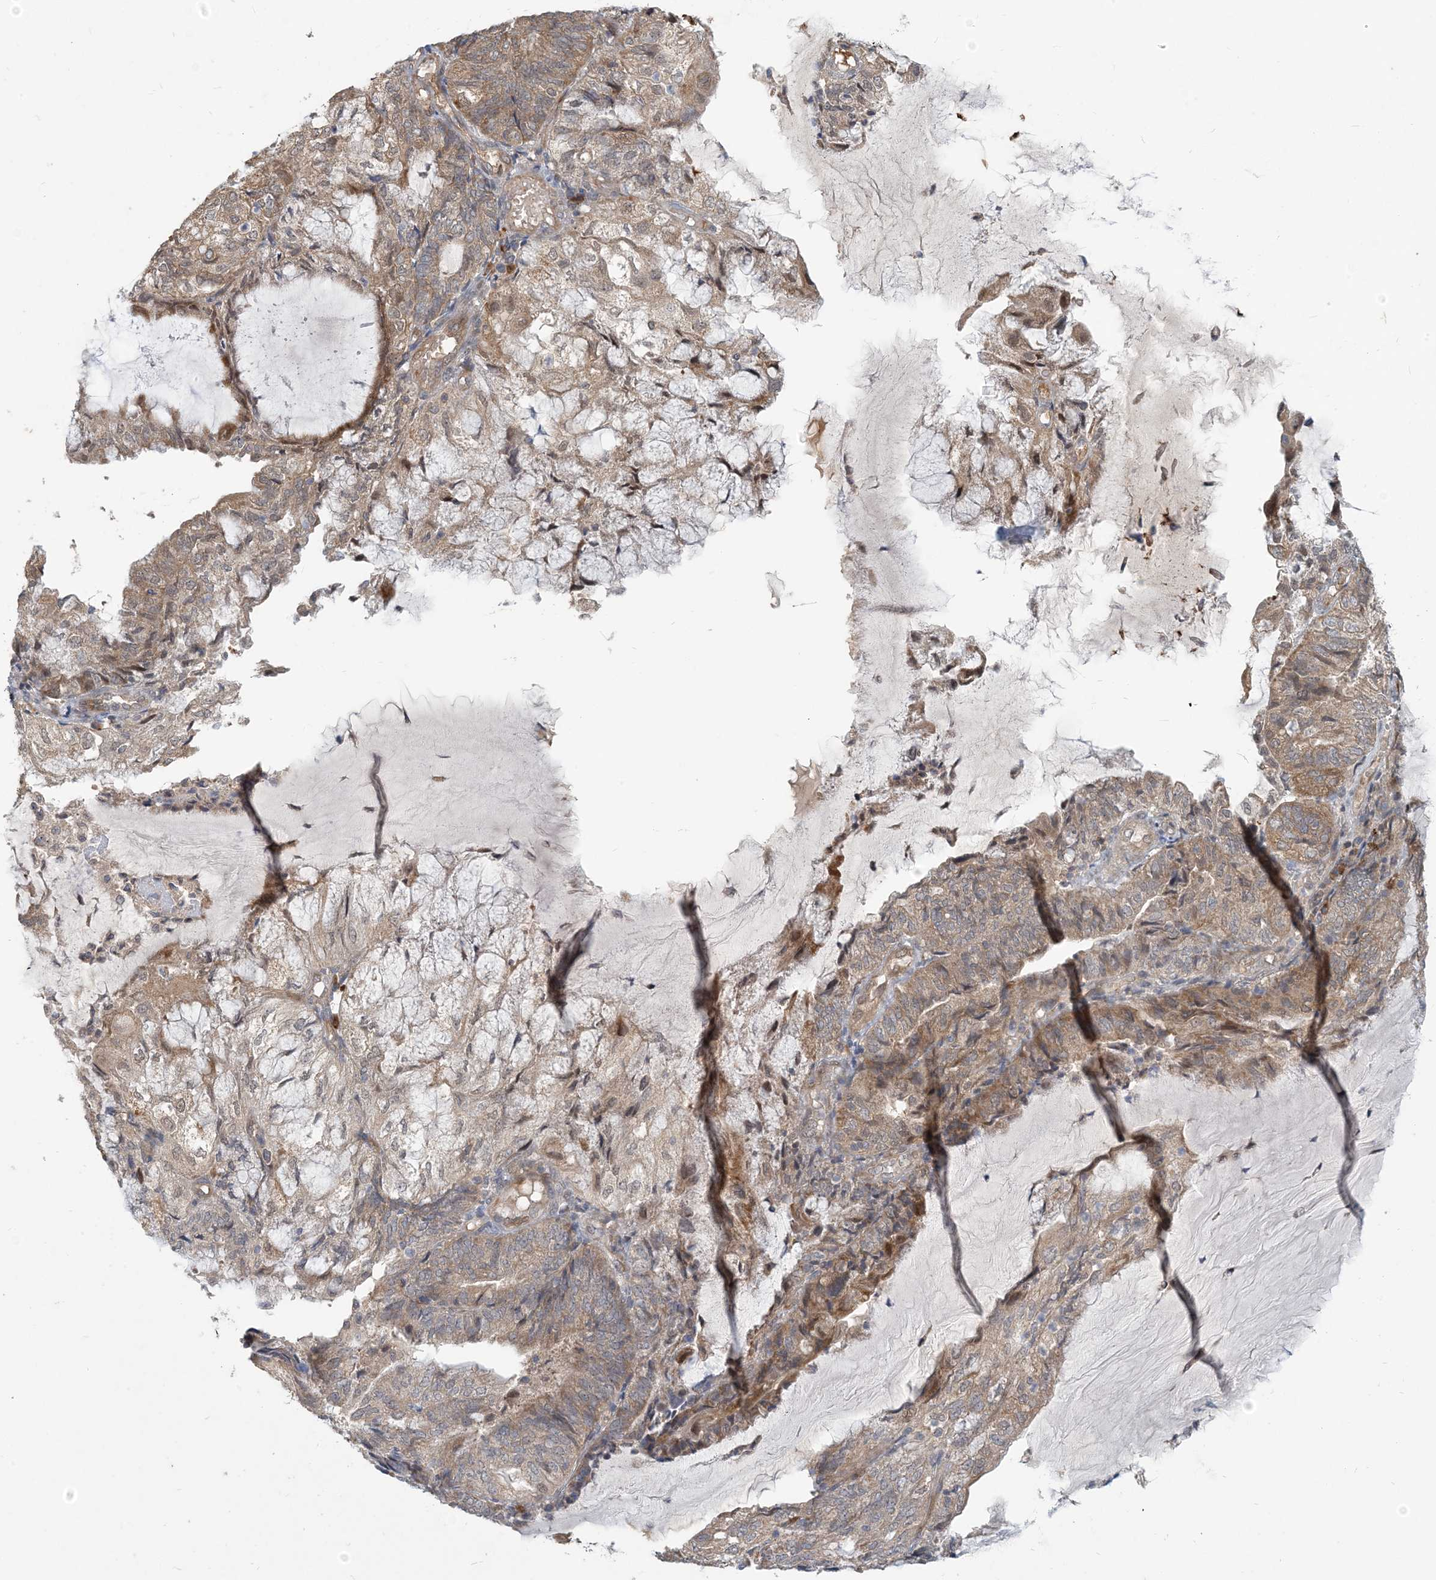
{"staining": {"intensity": "moderate", "quantity": ">75%", "location": "cytoplasmic/membranous"}, "tissue": "endometrial cancer", "cell_type": "Tumor cells", "image_type": "cancer", "snomed": [{"axis": "morphology", "description": "Adenocarcinoma, NOS"}, {"axis": "topography", "description": "Endometrium"}], "caption": "A medium amount of moderate cytoplasmic/membranous expression is appreciated in about >75% of tumor cells in endometrial cancer (adenocarcinoma) tissue. (brown staining indicates protein expression, while blue staining denotes nuclei).", "gene": "PUSL1", "patient": {"sex": "female", "age": 81}}